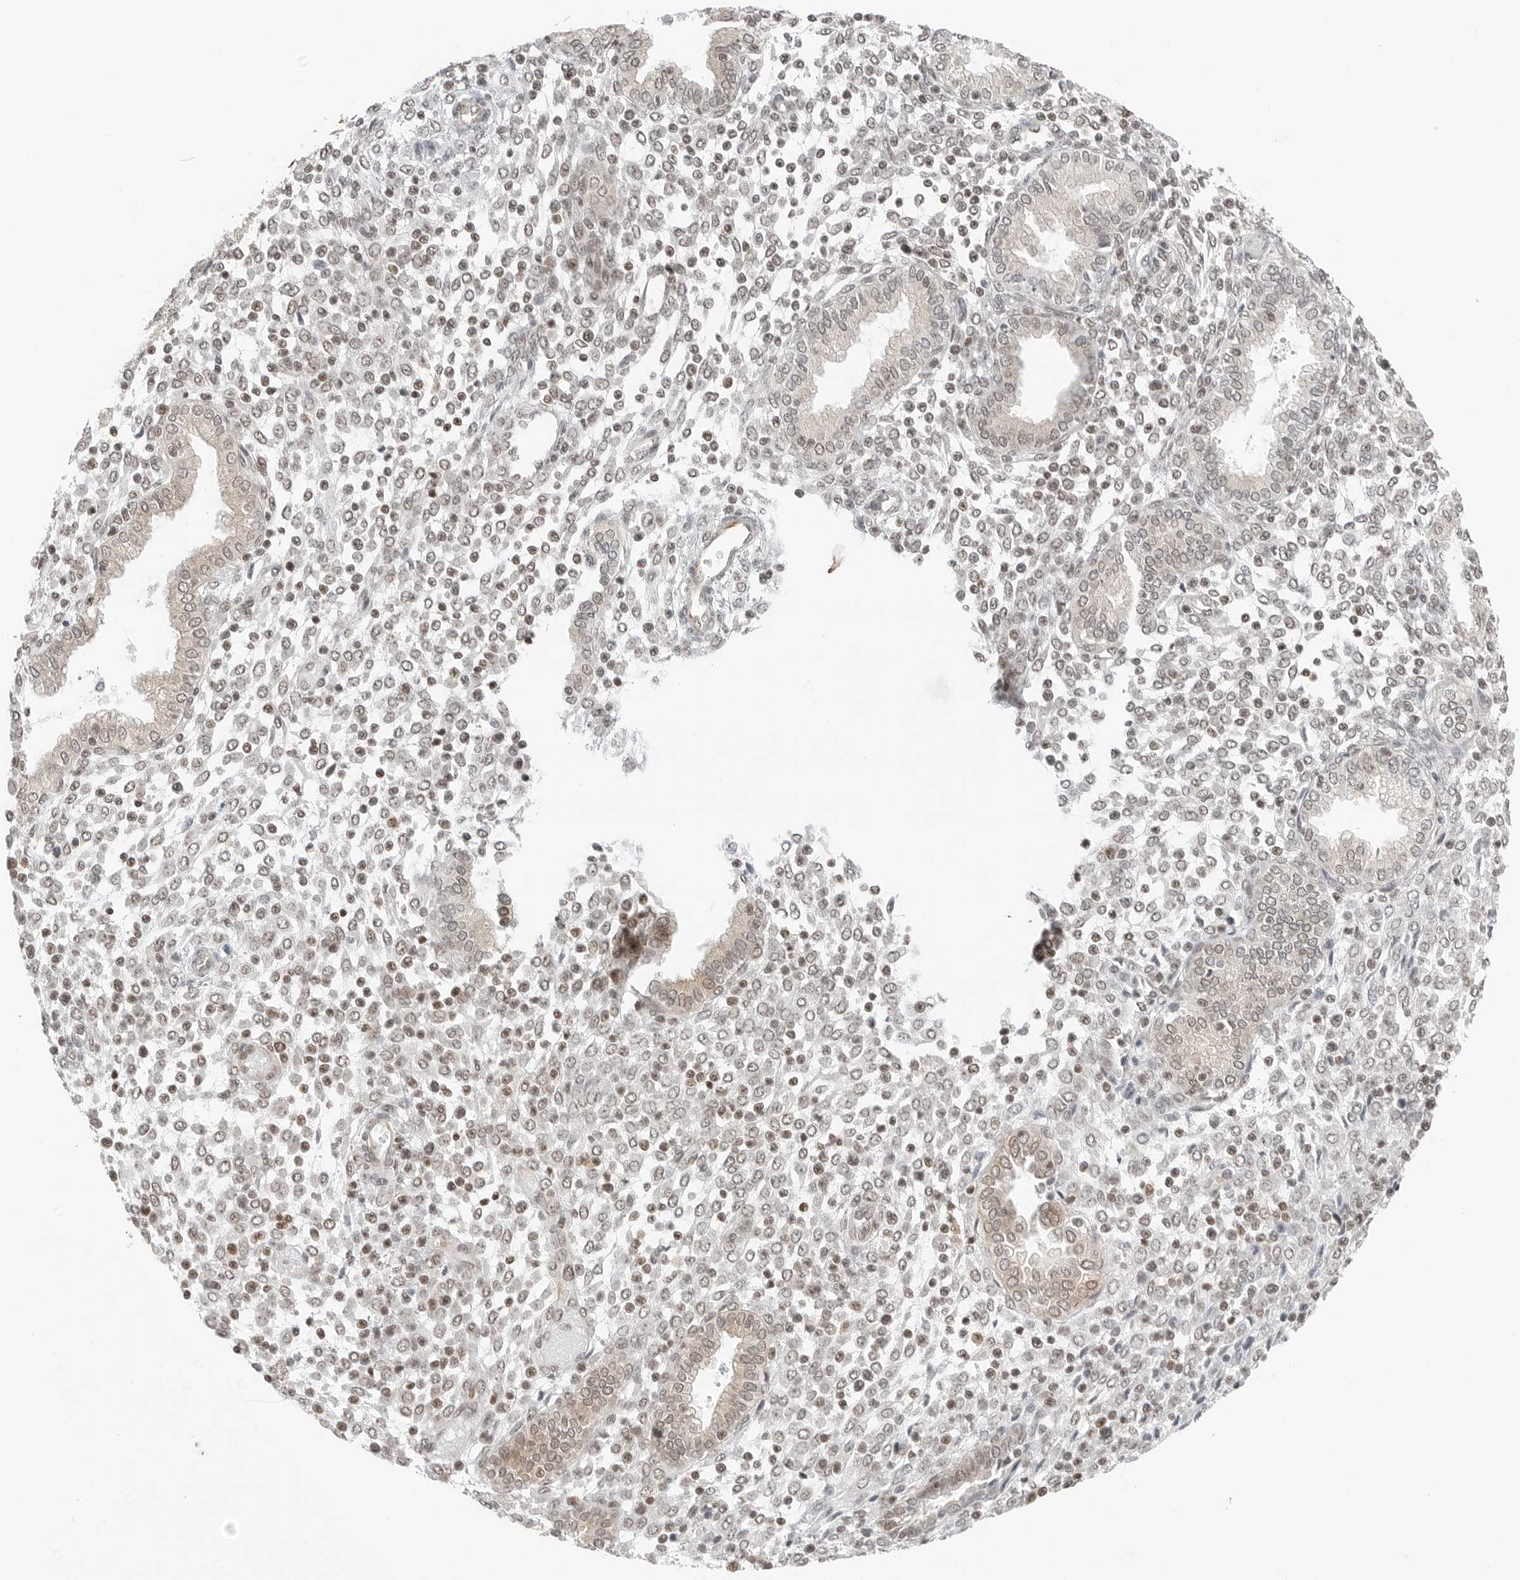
{"staining": {"intensity": "moderate", "quantity": "<25%", "location": "cytoplasmic/membranous,nuclear"}, "tissue": "endometrium", "cell_type": "Cells in endometrial stroma", "image_type": "normal", "snomed": [{"axis": "morphology", "description": "Normal tissue, NOS"}, {"axis": "topography", "description": "Endometrium"}], "caption": "Unremarkable endometrium reveals moderate cytoplasmic/membranous,nuclear positivity in about <25% of cells in endometrial stroma (Brightfield microscopy of DAB IHC at high magnification)..", "gene": "CRTC2", "patient": {"sex": "female", "age": 53}}